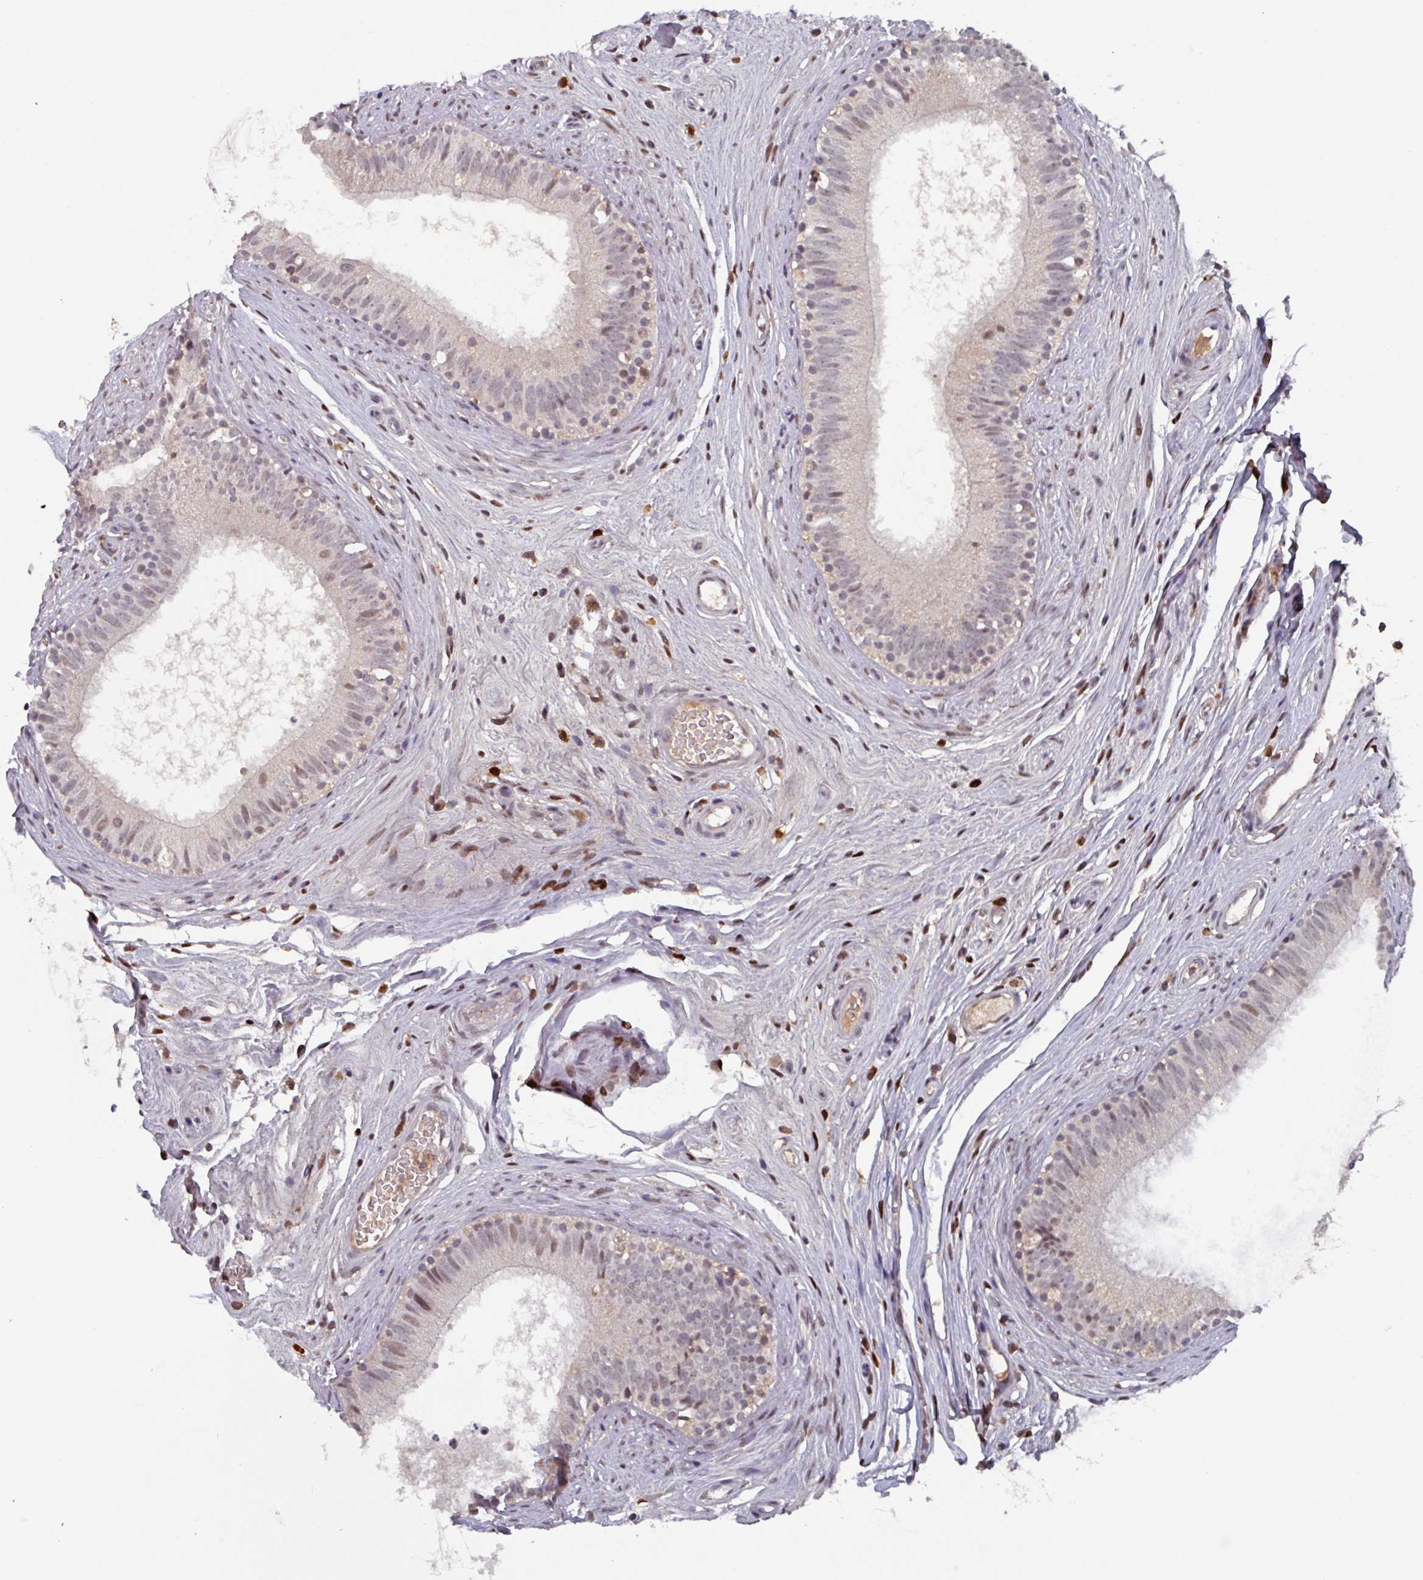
{"staining": {"intensity": "weak", "quantity": "25%-75%", "location": "nuclear"}, "tissue": "epididymis", "cell_type": "Glandular cells", "image_type": "normal", "snomed": [{"axis": "morphology", "description": "Normal tissue, NOS"}, {"axis": "topography", "description": "Epididymis"}], "caption": "The immunohistochemical stain labels weak nuclear staining in glandular cells of unremarkable epididymis. (DAB IHC, brown staining for protein, blue staining for nuclei).", "gene": "PRRX1", "patient": {"sex": "male", "age": 74}}